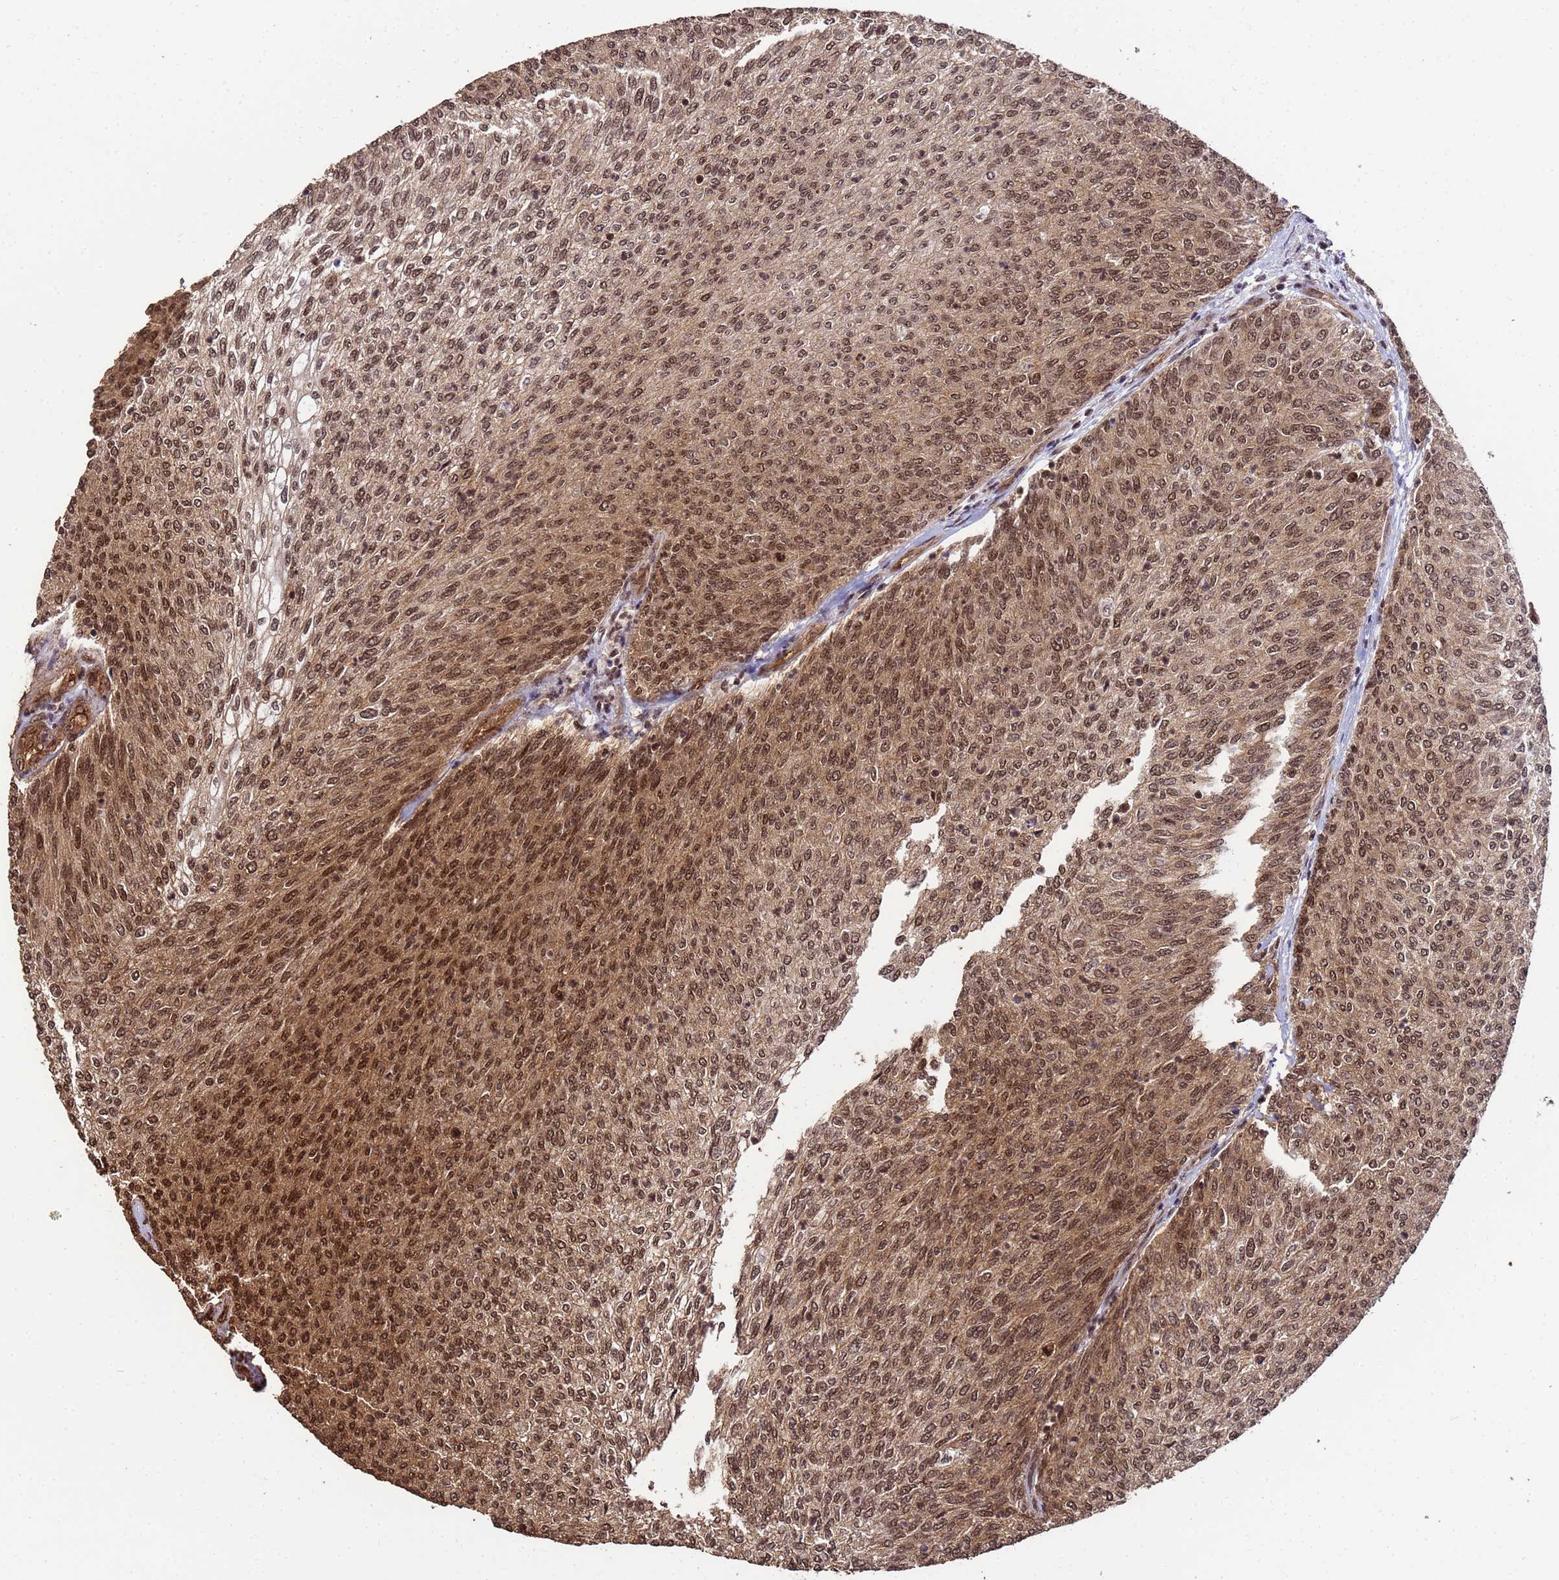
{"staining": {"intensity": "moderate", "quantity": ">75%", "location": "cytoplasmic/membranous,nuclear"}, "tissue": "urothelial cancer", "cell_type": "Tumor cells", "image_type": "cancer", "snomed": [{"axis": "morphology", "description": "Urothelial carcinoma, Low grade"}, {"axis": "topography", "description": "Urinary bladder"}], "caption": "Immunohistochemical staining of human urothelial cancer exhibits medium levels of moderate cytoplasmic/membranous and nuclear positivity in approximately >75% of tumor cells.", "gene": "SYF2", "patient": {"sex": "female", "age": 79}}